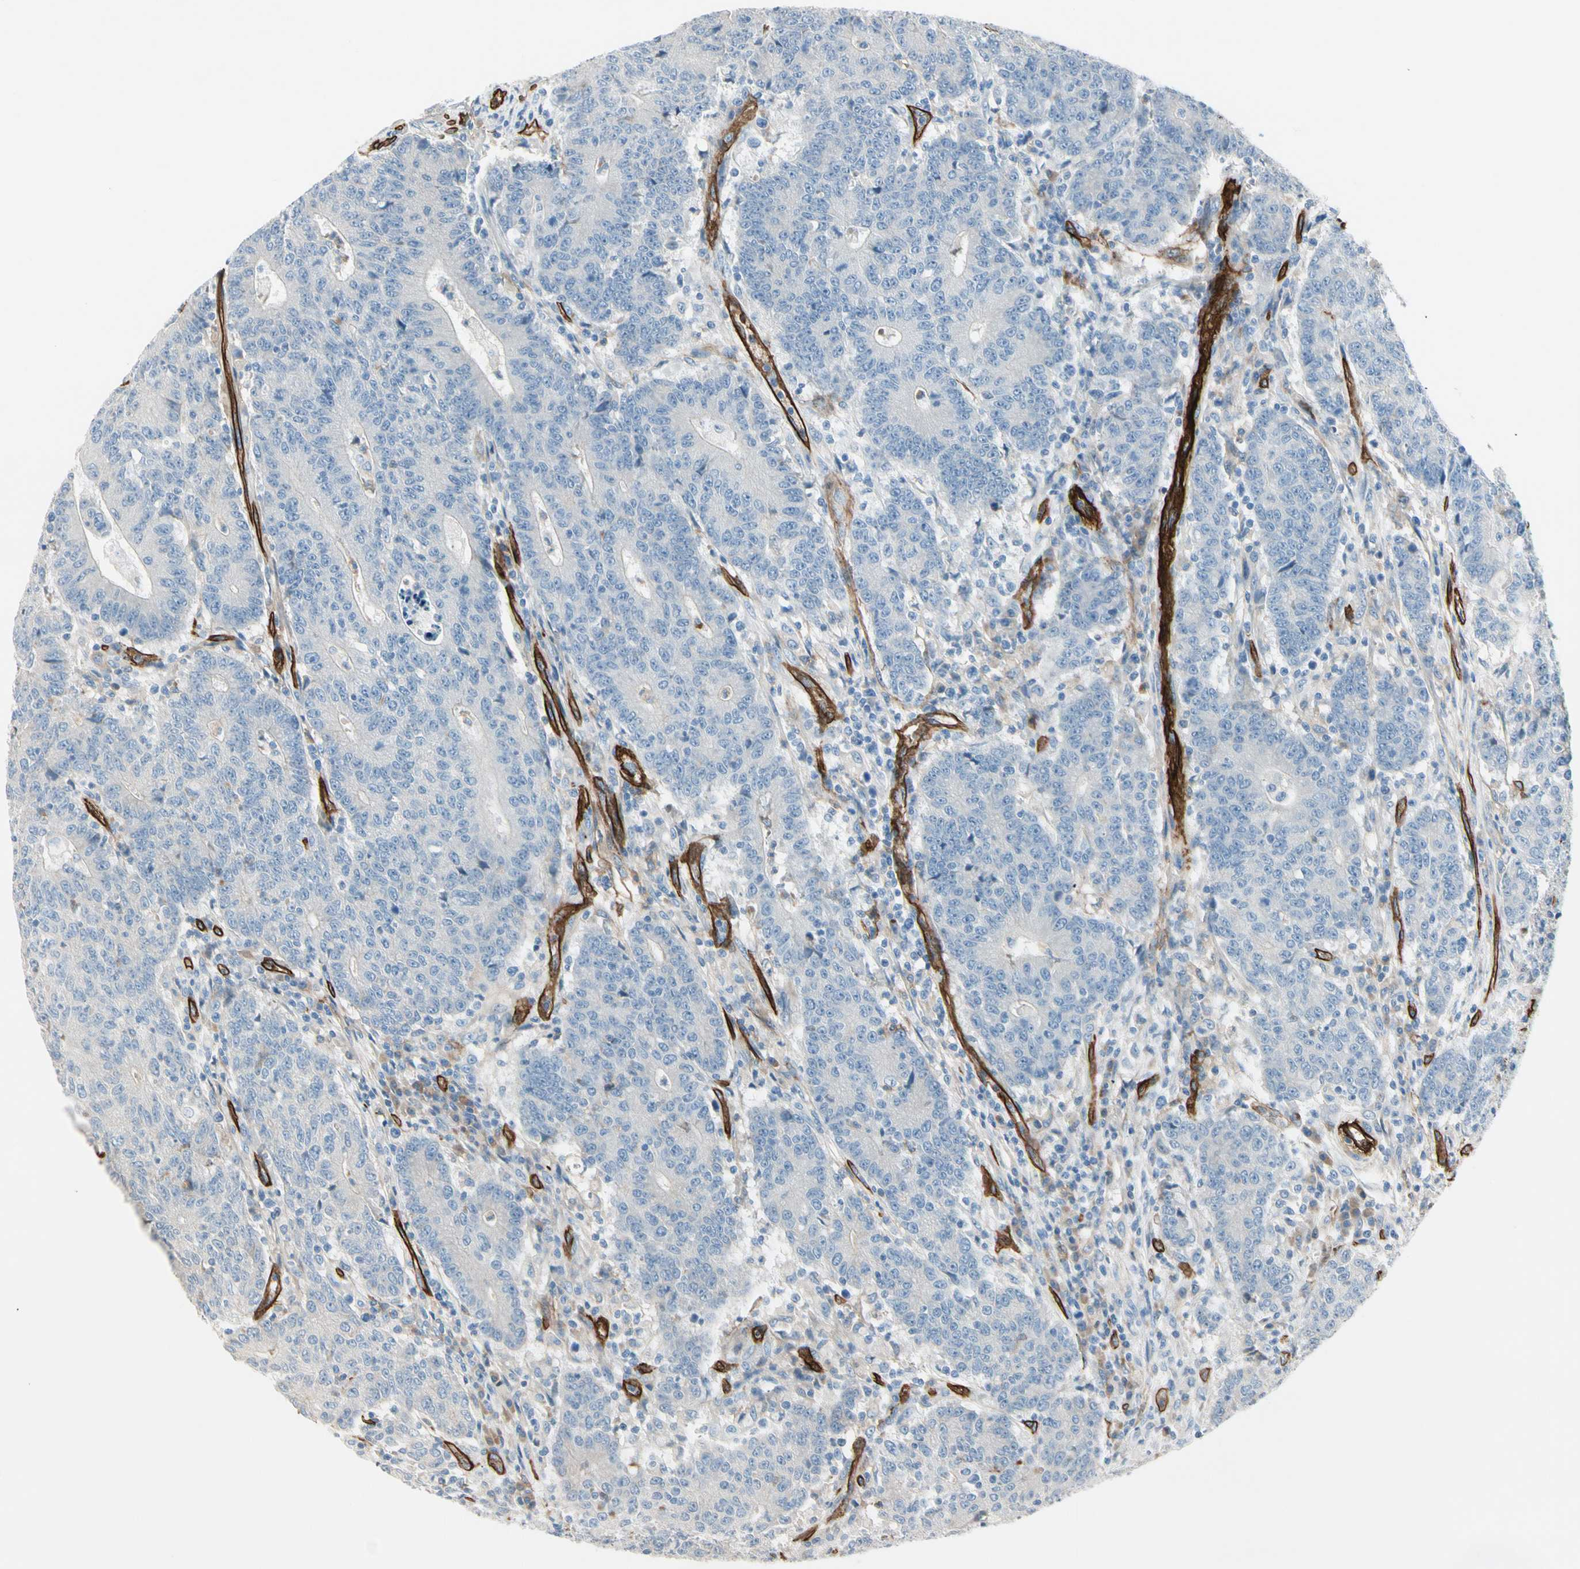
{"staining": {"intensity": "negative", "quantity": "none", "location": "none"}, "tissue": "colorectal cancer", "cell_type": "Tumor cells", "image_type": "cancer", "snomed": [{"axis": "morphology", "description": "Normal tissue, NOS"}, {"axis": "morphology", "description": "Adenocarcinoma, NOS"}, {"axis": "topography", "description": "Colon"}], "caption": "Tumor cells are negative for protein expression in human colorectal cancer.", "gene": "CD93", "patient": {"sex": "female", "age": 75}}